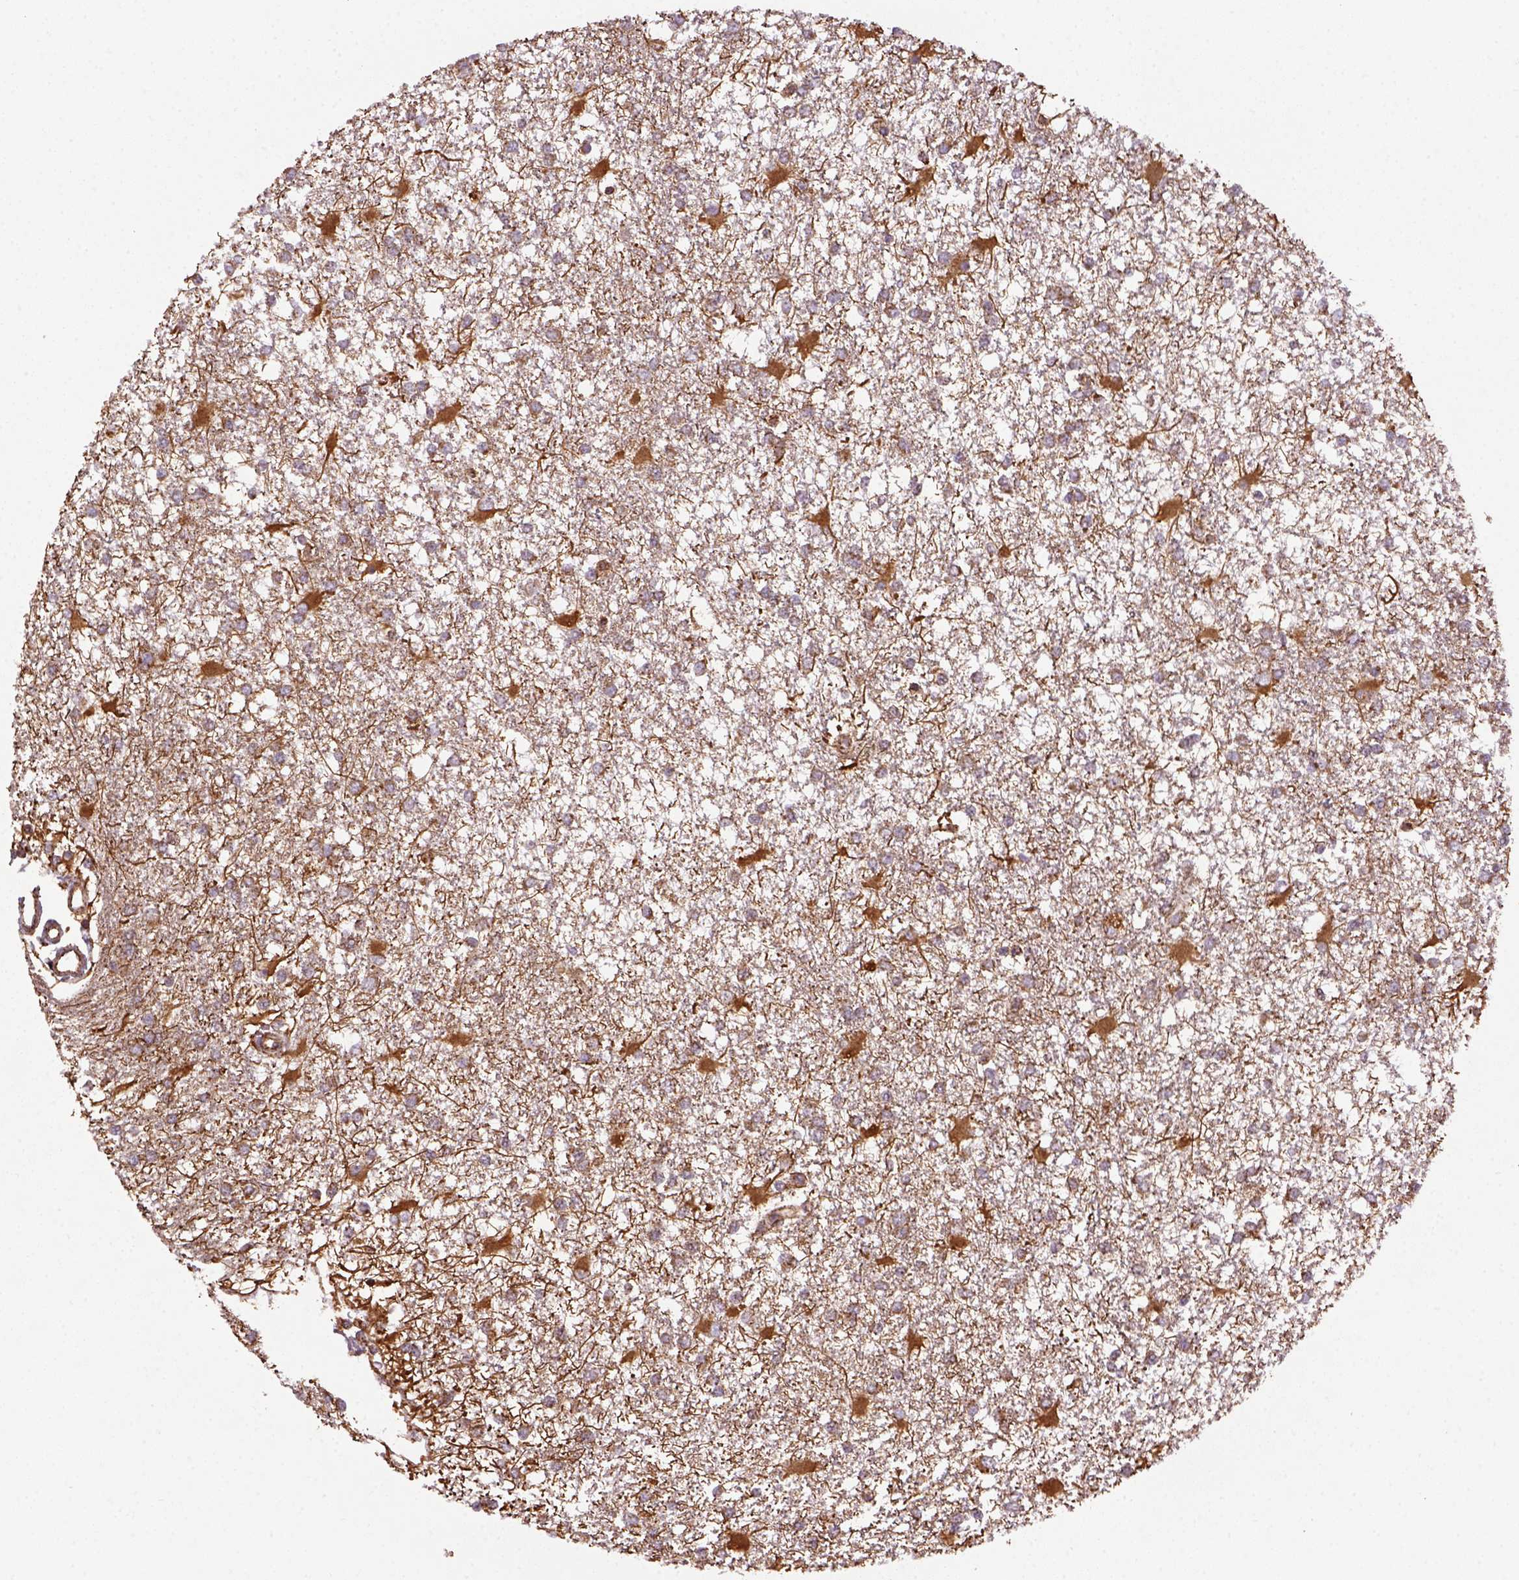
{"staining": {"intensity": "weak", "quantity": ">75%", "location": "cytoplasmic/membranous"}, "tissue": "glioma", "cell_type": "Tumor cells", "image_type": "cancer", "snomed": [{"axis": "morphology", "description": "Glioma, malignant, High grade"}, {"axis": "topography", "description": "Cerebral cortex"}], "caption": "A micrograph showing weak cytoplasmic/membranous positivity in approximately >75% of tumor cells in malignant glioma (high-grade), as visualized by brown immunohistochemical staining.", "gene": "MAPK8IP3", "patient": {"sex": "male", "age": 79}}